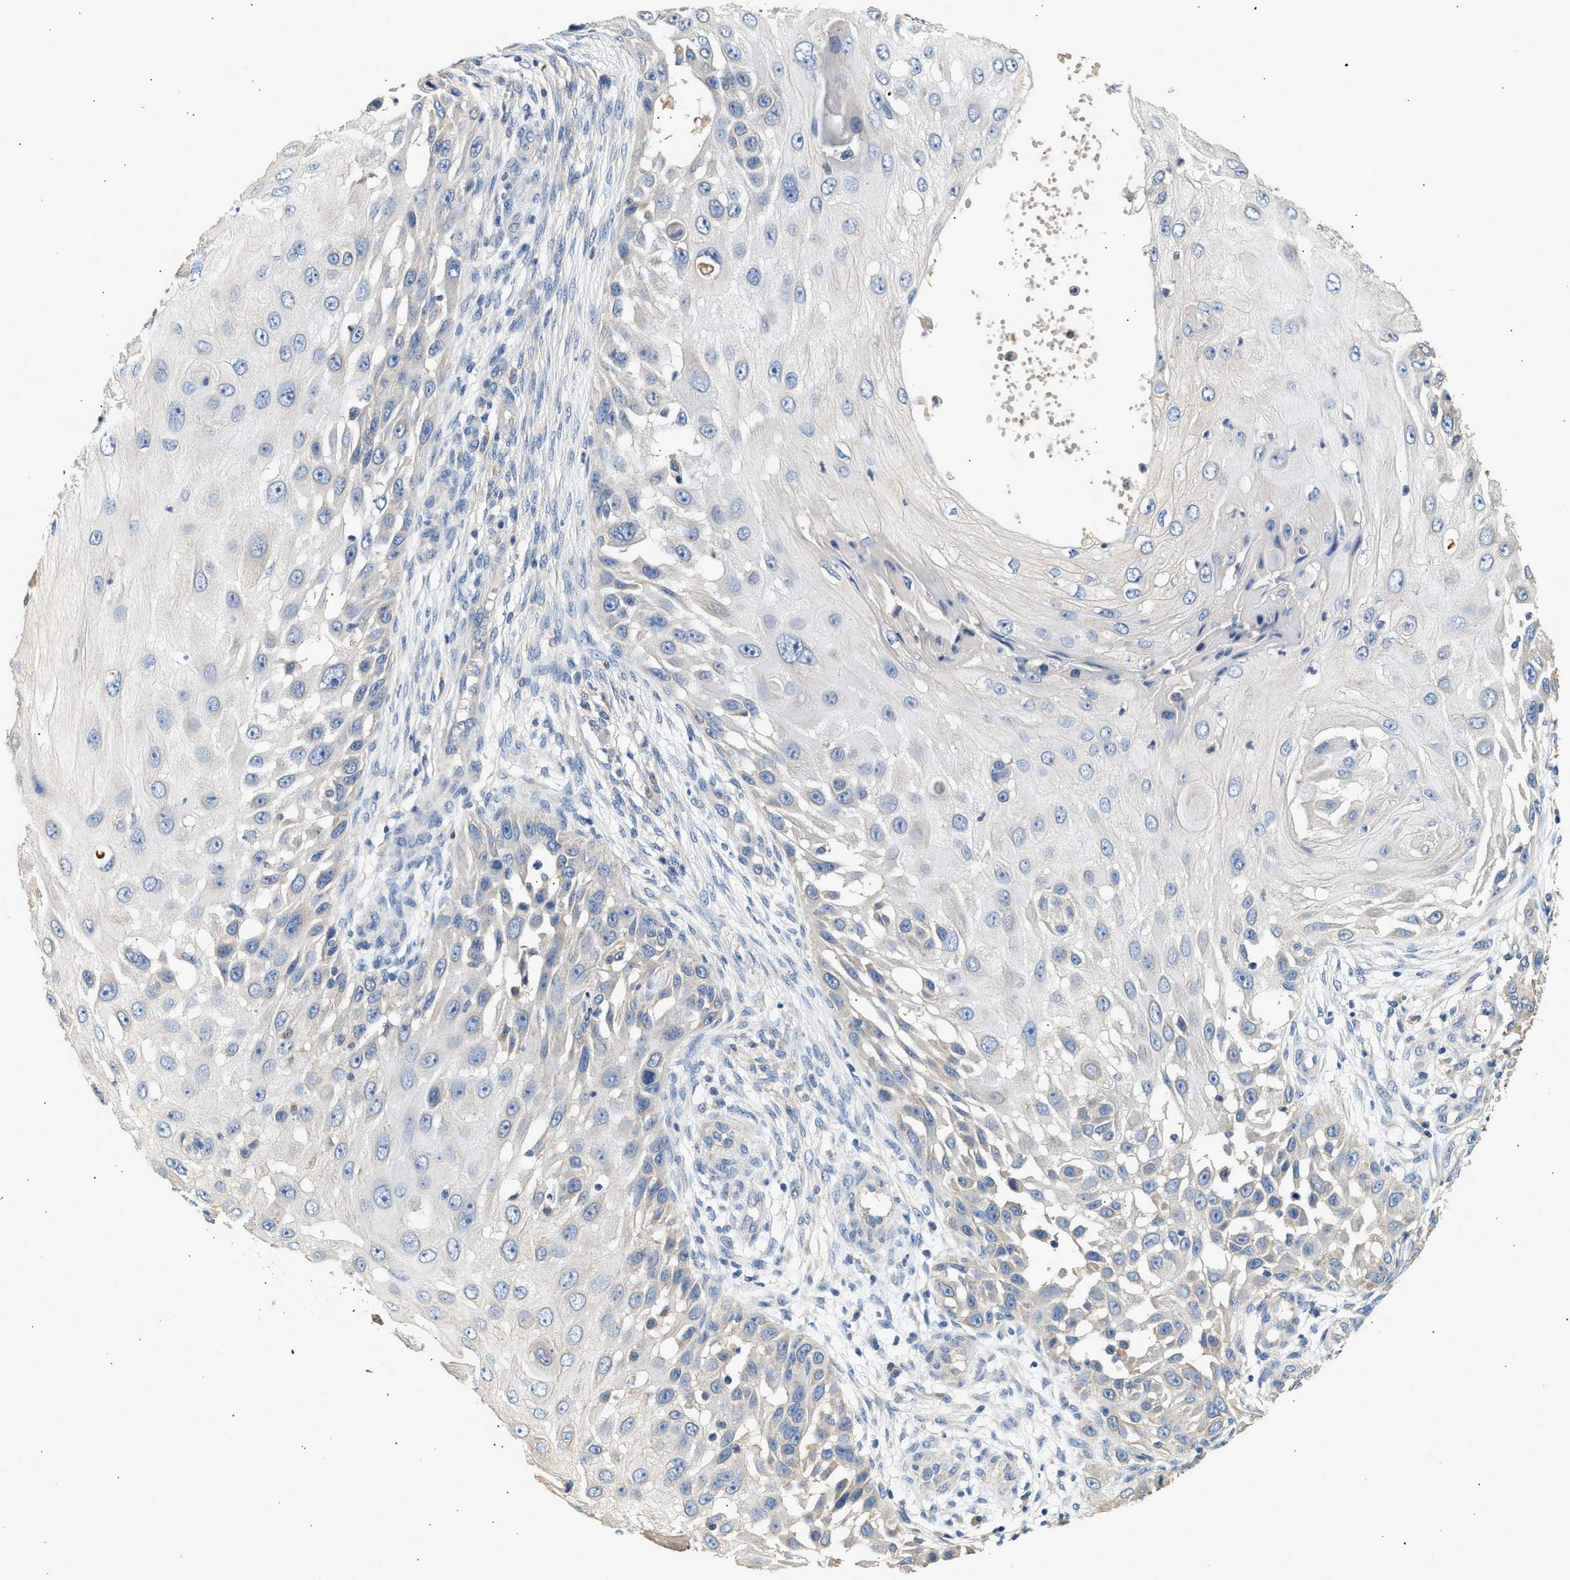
{"staining": {"intensity": "negative", "quantity": "none", "location": "none"}, "tissue": "skin cancer", "cell_type": "Tumor cells", "image_type": "cancer", "snomed": [{"axis": "morphology", "description": "Squamous cell carcinoma, NOS"}, {"axis": "topography", "description": "Skin"}], "caption": "DAB immunohistochemical staining of human squamous cell carcinoma (skin) displays no significant staining in tumor cells.", "gene": "WDR31", "patient": {"sex": "female", "age": 44}}